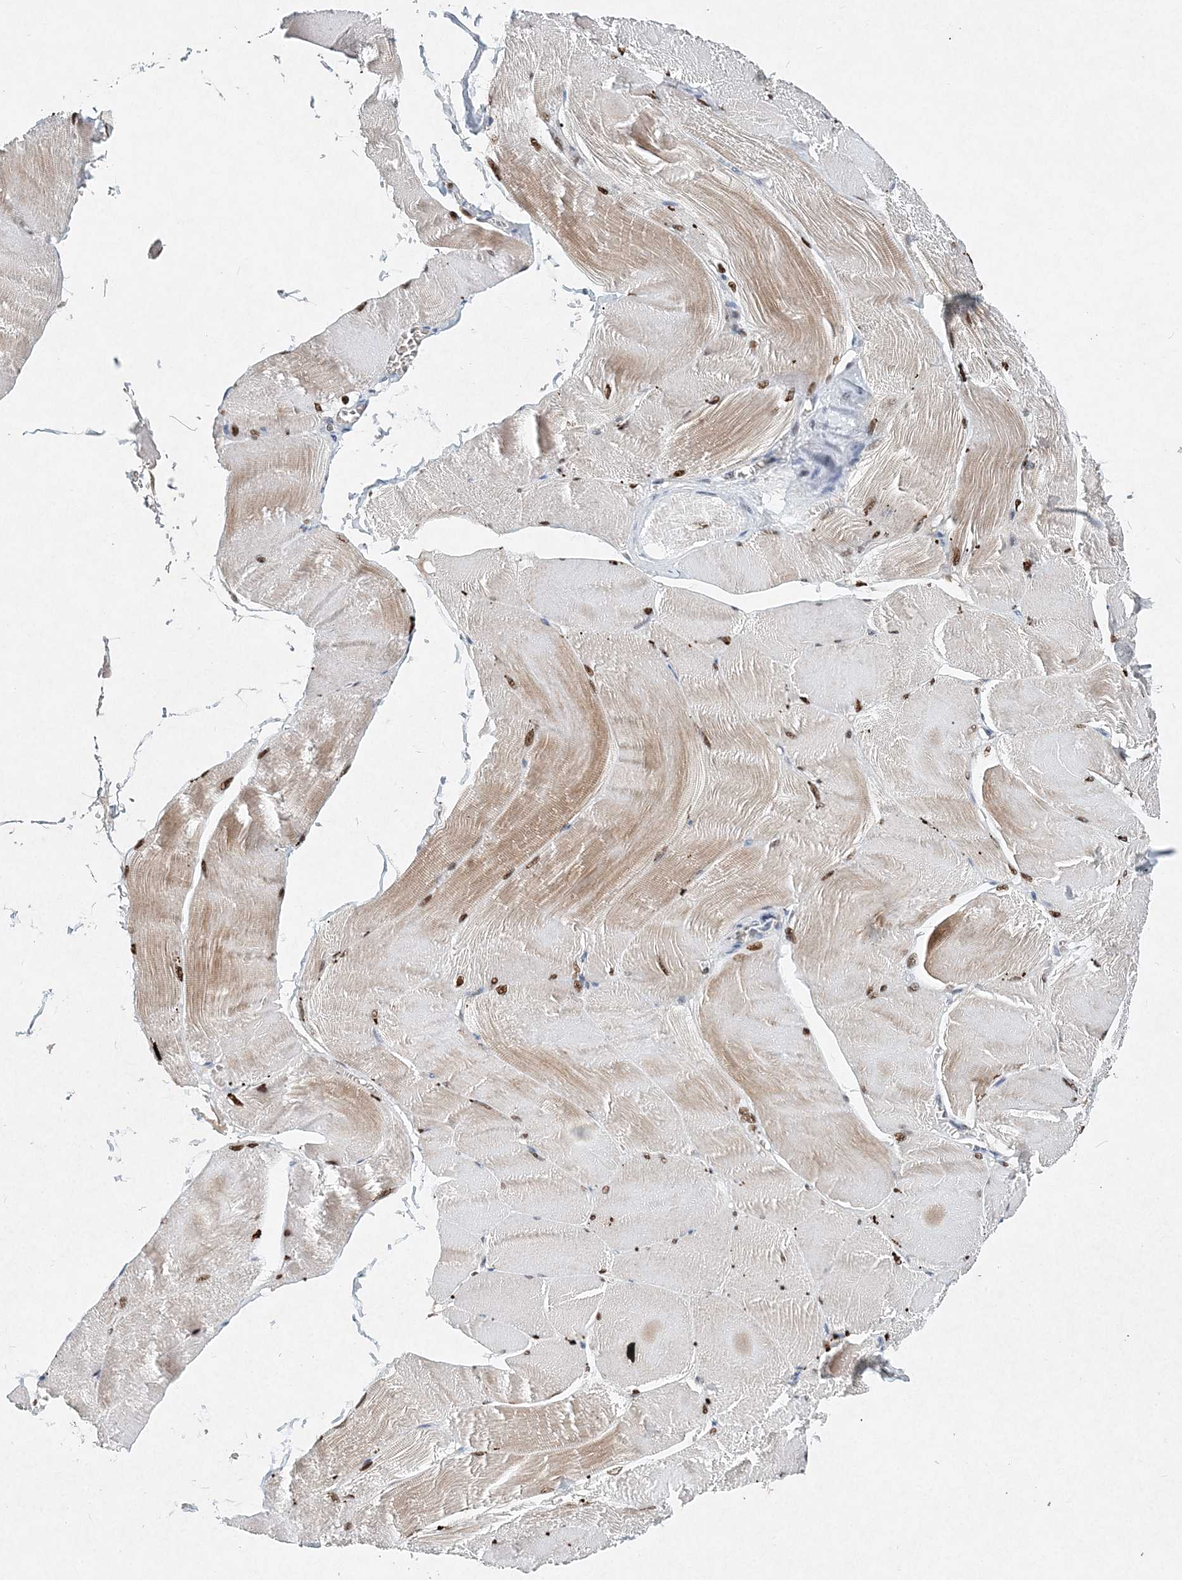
{"staining": {"intensity": "moderate", "quantity": ">75%", "location": "cytoplasmic/membranous,nuclear"}, "tissue": "skeletal muscle", "cell_type": "Myocytes", "image_type": "normal", "snomed": [{"axis": "morphology", "description": "Normal tissue, NOS"}, {"axis": "morphology", "description": "Basal cell carcinoma"}, {"axis": "topography", "description": "Skeletal muscle"}], "caption": "Benign skeletal muscle reveals moderate cytoplasmic/membranous,nuclear staining in approximately >75% of myocytes, visualized by immunohistochemistry.", "gene": "KPNA4", "patient": {"sex": "female", "age": 64}}